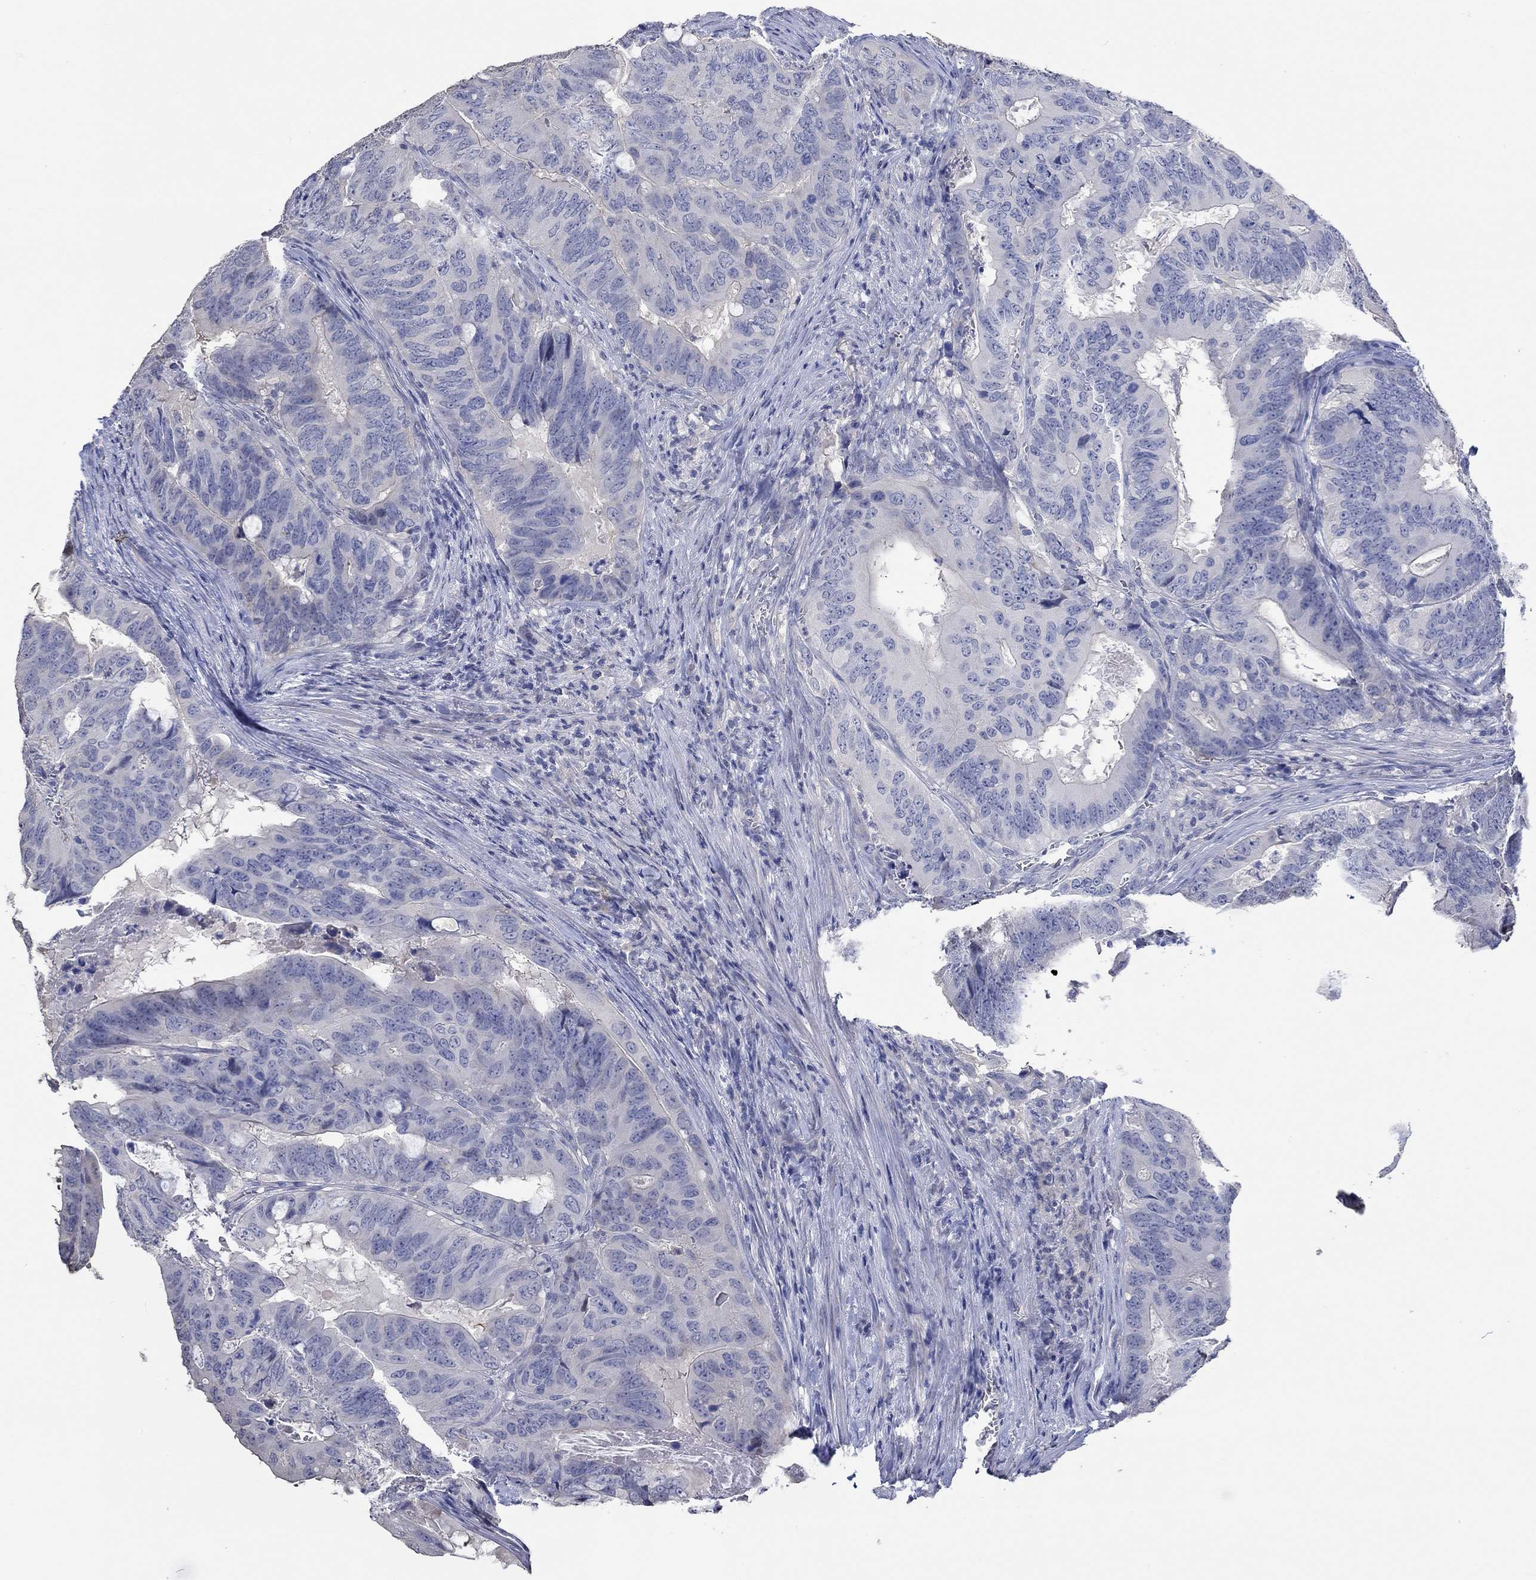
{"staining": {"intensity": "negative", "quantity": "none", "location": "none"}, "tissue": "colorectal cancer", "cell_type": "Tumor cells", "image_type": "cancer", "snomed": [{"axis": "morphology", "description": "Adenocarcinoma, NOS"}, {"axis": "topography", "description": "Colon"}], "caption": "Immunohistochemical staining of adenocarcinoma (colorectal) reveals no significant staining in tumor cells.", "gene": "PNMA5", "patient": {"sex": "male", "age": 79}}